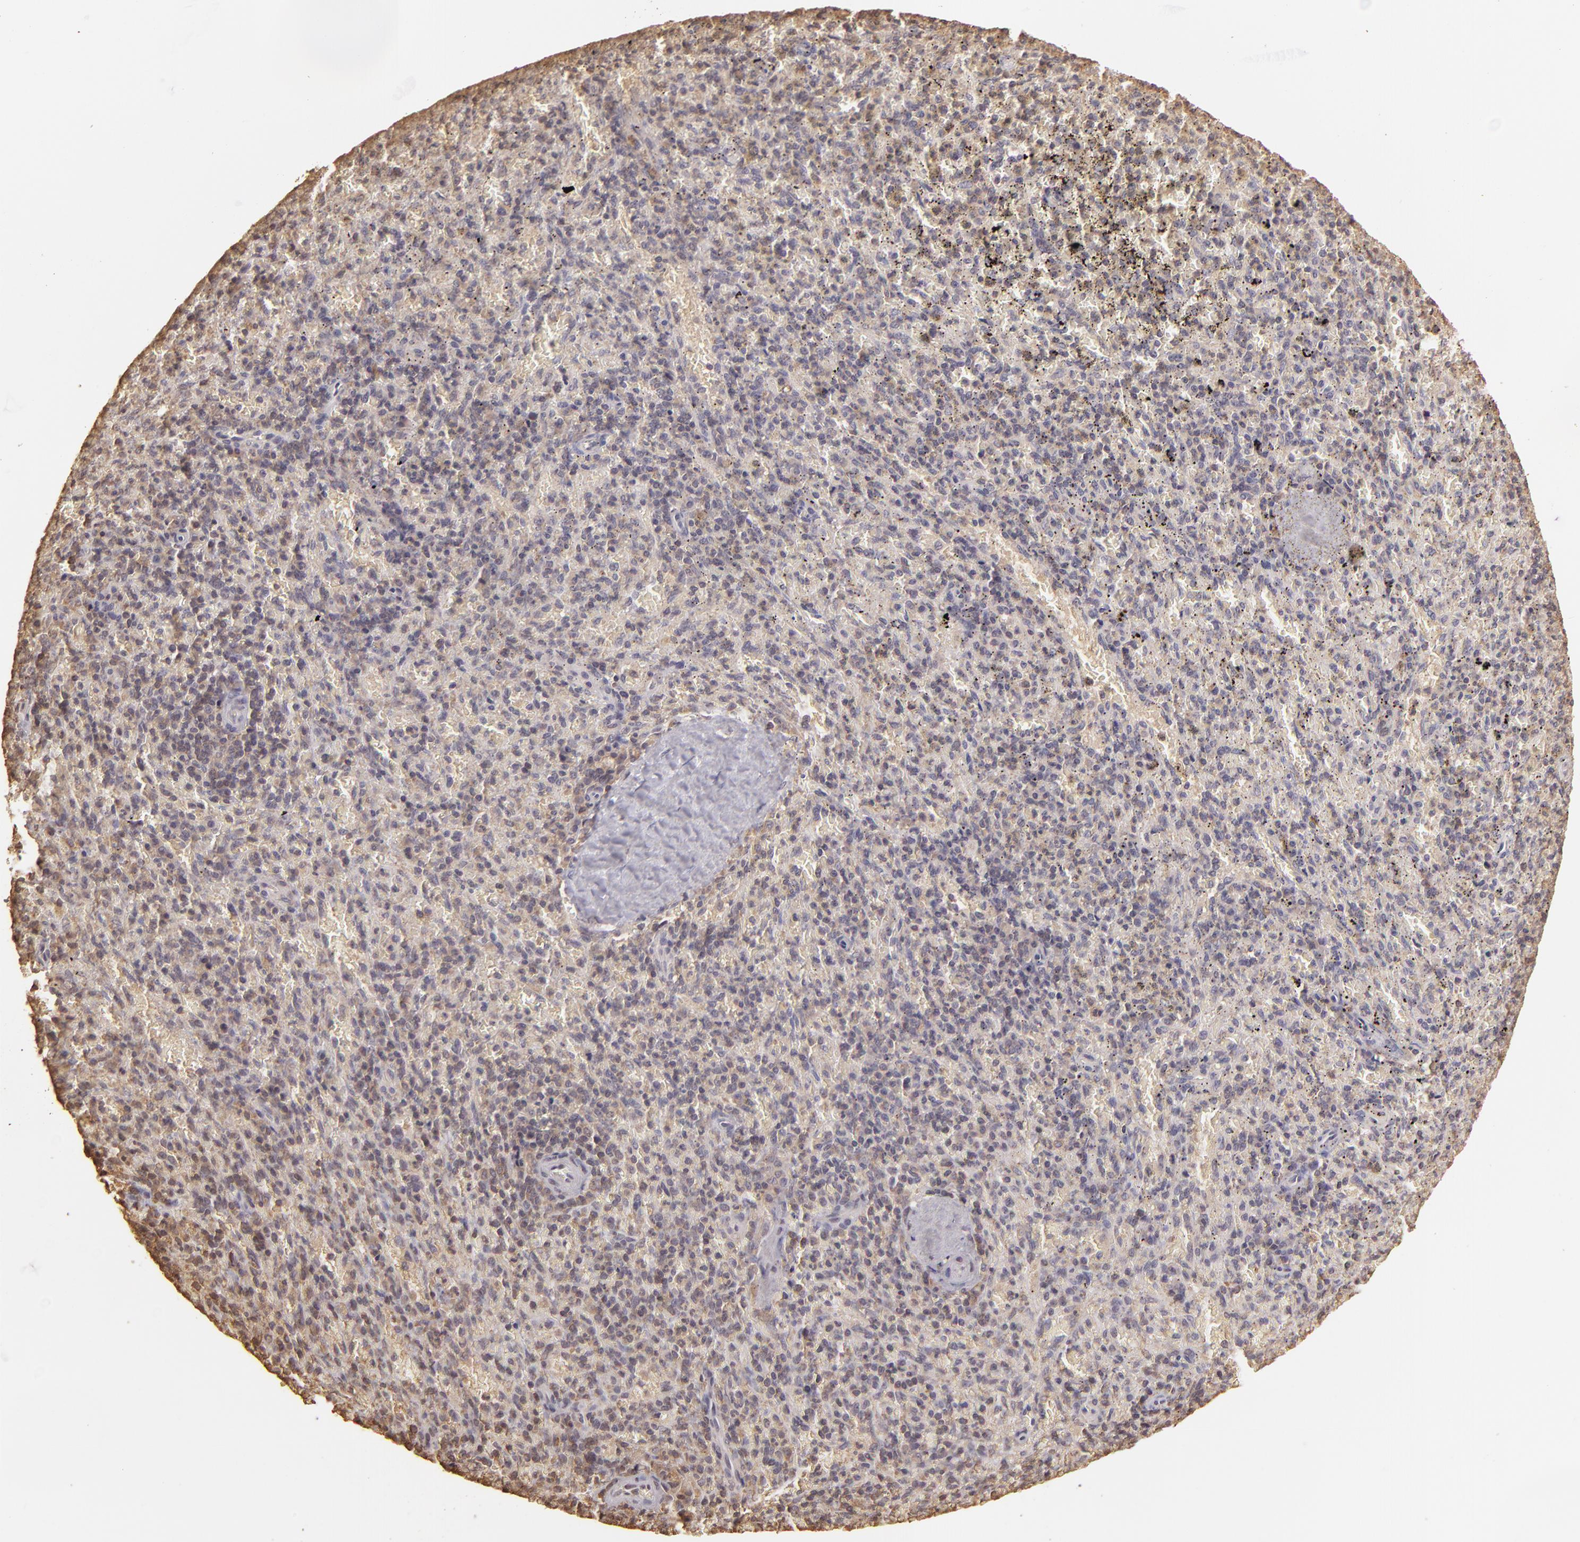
{"staining": {"intensity": "negative", "quantity": "none", "location": "none"}, "tissue": "spleen", "cell_type": "Cells in red pulp", "image_type": "normal", "snomed": [{"axis": "morphology", "description": "Normal tissue, NOS"}, {"axis": "topography", "description": "Spleen"}], "caption": "Cells in red pulp are negative for brown protein staining in benign spleen. The staining was performed using DAB (3,3'-diaminobenzidine) to visualize the protein expression in brown, while the nuclei were stained in blue with hematoxylin (Magnification: 20x).", "gene": "ARPC2", "patient": {"sex": "female", "age": 50}}